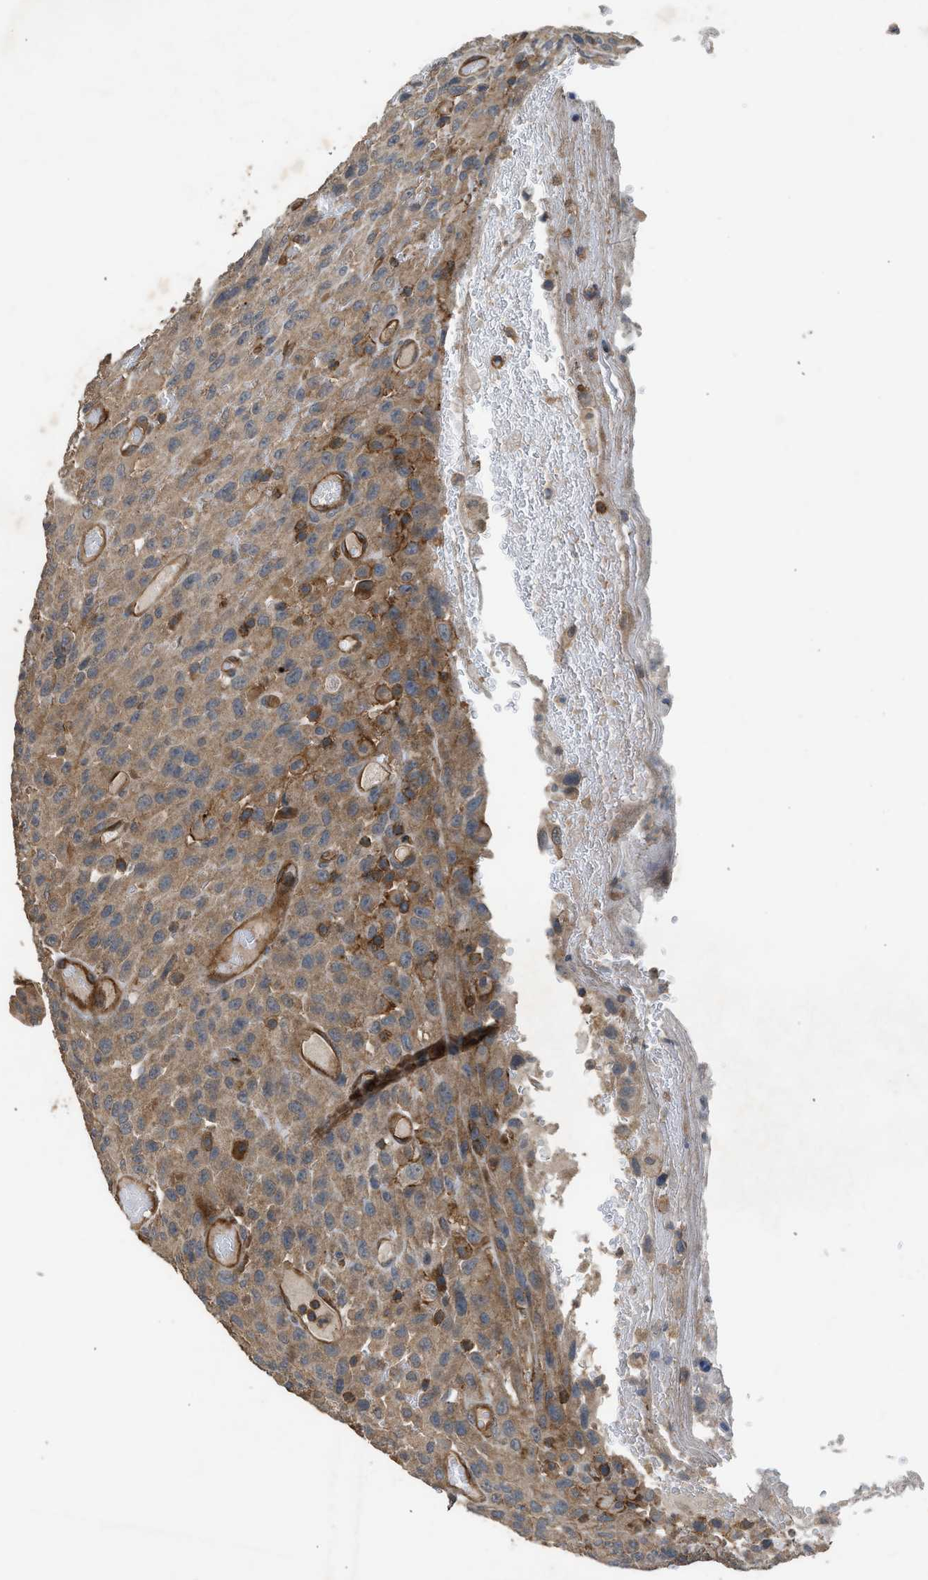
{"staining": {"intensity": "moderate", "quantity": ">75%", "location": "cytoplasmic/membranous"}, "tissue": "urothelial cancer", "cell_type": "Tumor cells", "image_type": "cancer", "snomed": [{"axis": "morphology", "description": "Urothelial carcinoma, High grade"}, {"axis": "topography", "description": "Urinary bladder"}], "caption": "Urothelial carcinoma (high-grade) tissue shows moderate cytoplasmic/membranous expression in approximately >75% of tumor cells, visualized by immunohistochemistry.", "gene": "HIP1R", "patient": {"sex": "male", "age": 66}}